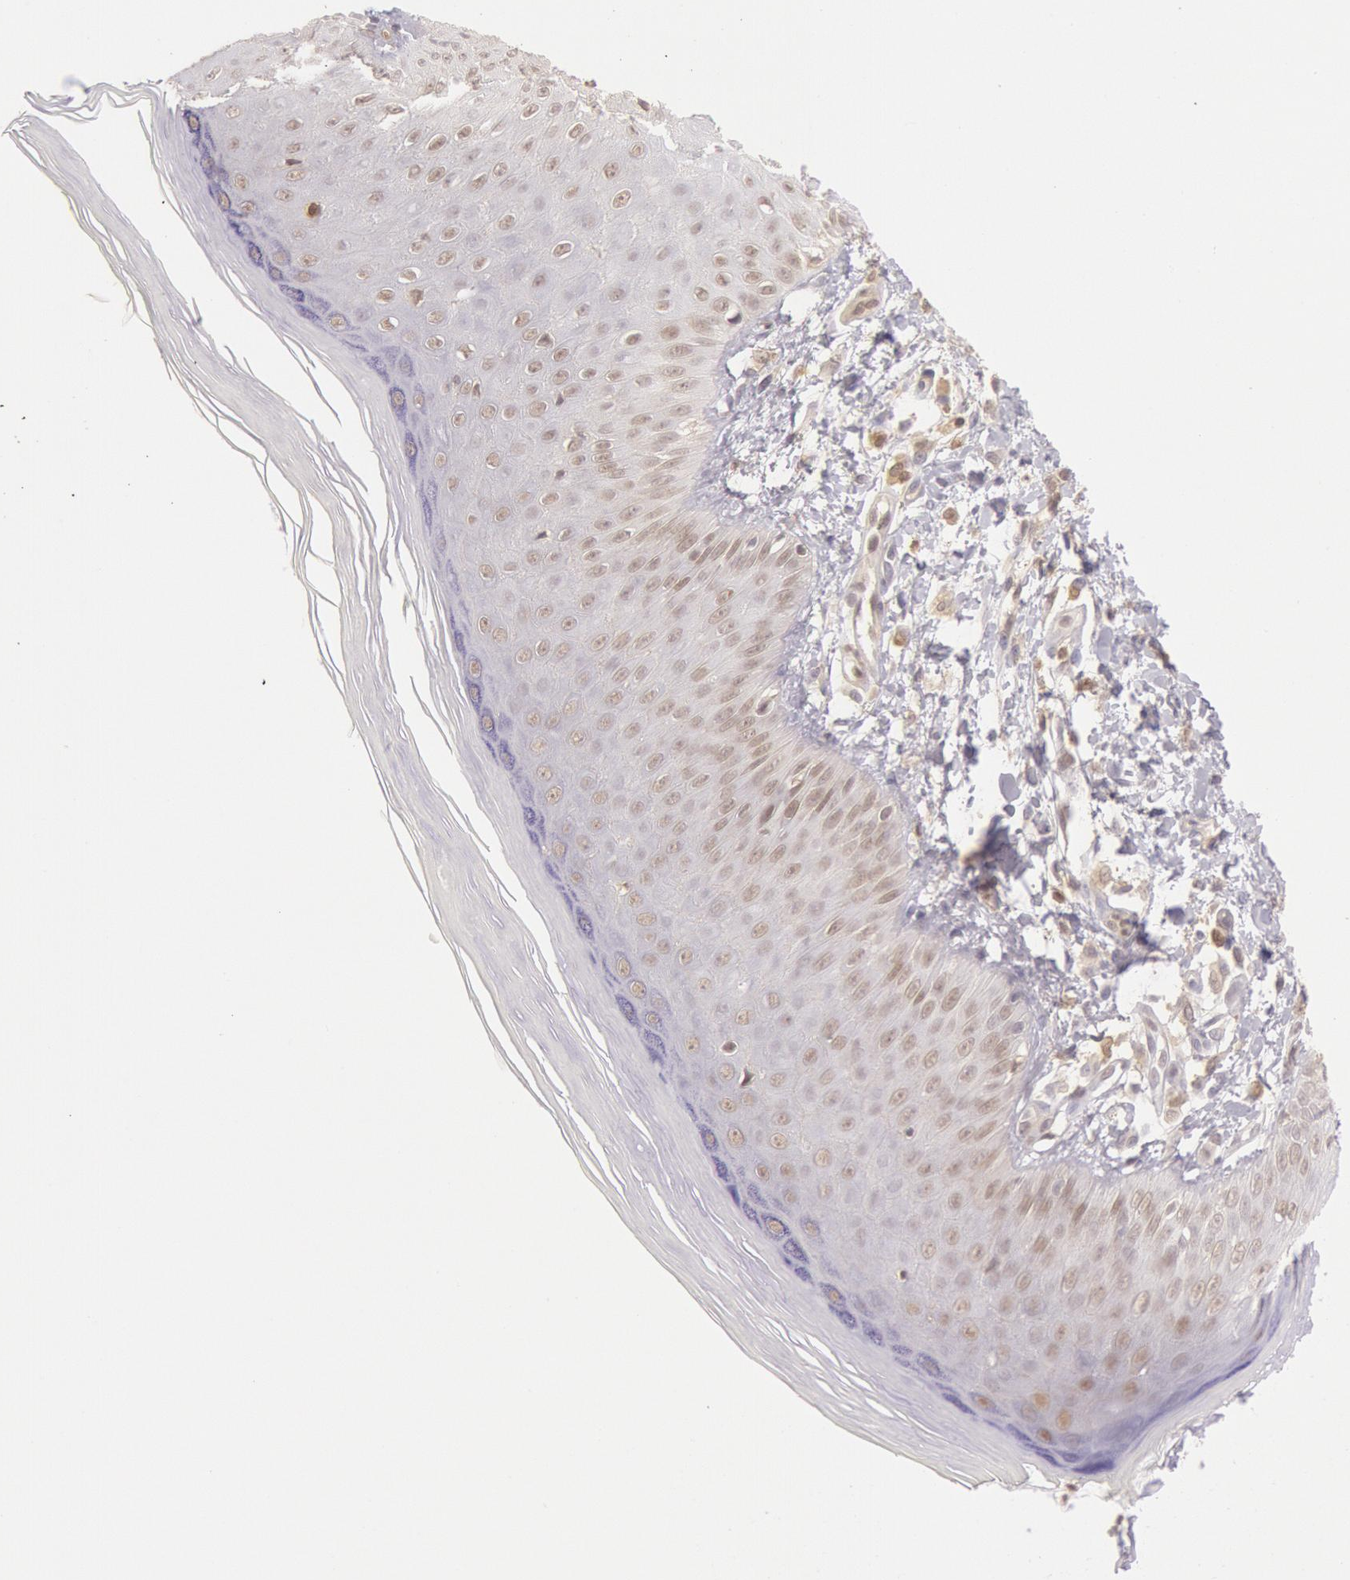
{"staining": {"intensity": "moderate", "quantity": ">75%", "location": "nuclear"}, "tissue": "skin", "cell_type": "Epidermal cells", "image_type": "normal", "snomed": [{"axis": "morphology", "description": "Normal tissue, NOS"}, {"axis": "morphology", "description": "Inflammation, NOS"}, {"axis": "topography", "description": "Soft tissue"}, {"axis": "topography", "description": "Anal"}], "caption": "Immunohistochemical staining of unremarkable human skin demonstrates medium levels of moderate nuclear positivity in approximately >75% of epidermal cells.", "gene": "HIF1A", "patient": {"sex": "female", "age": 15}}